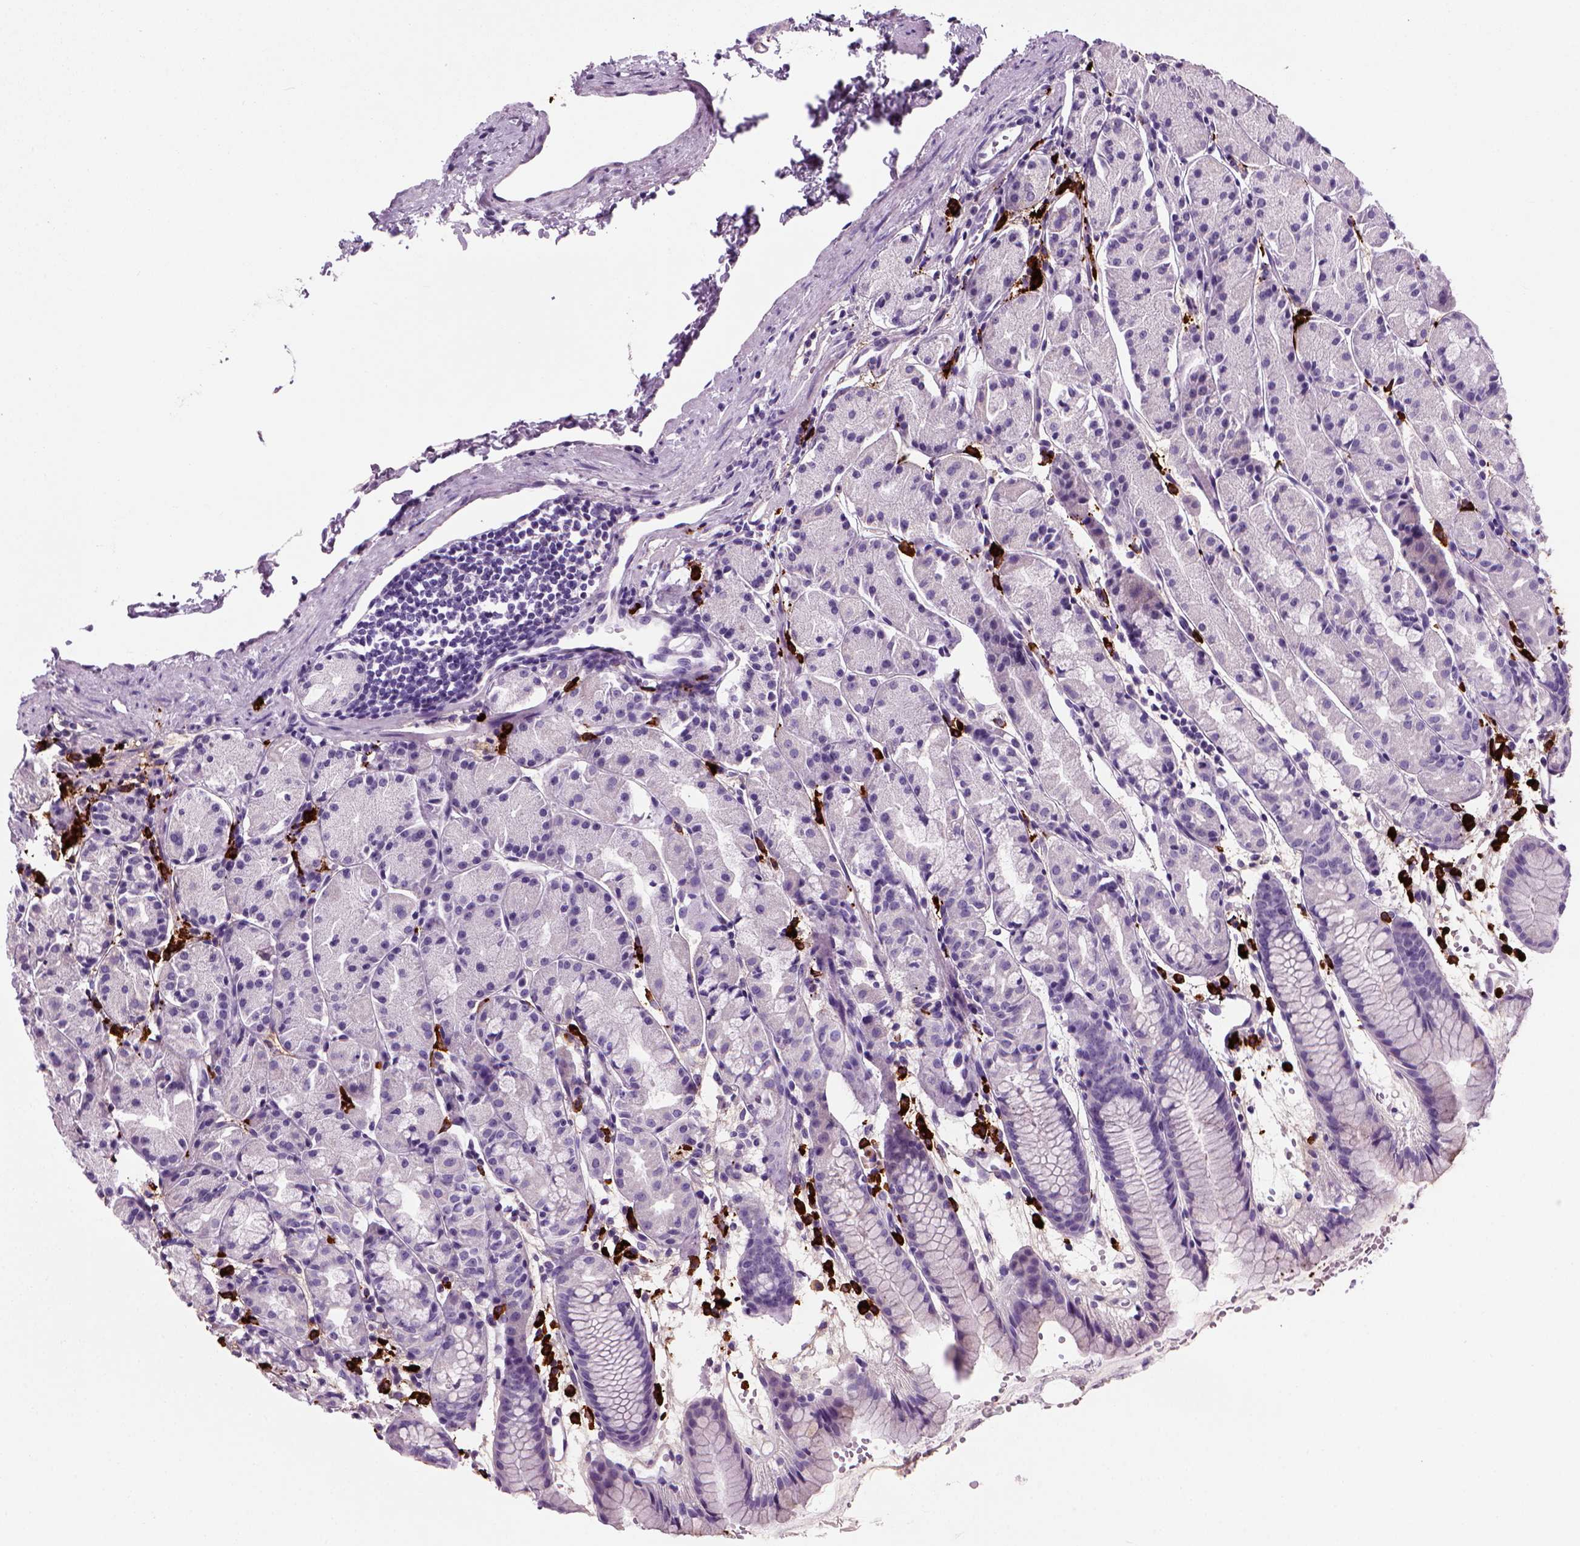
{"staining": {"intensity": "negative", "quantity": "none", "location": "none"}, "tissue": "stomach", "cell_type": "Glandular cells", "image_type": "normal", "snomed": [{"axis": "morphology", "description": "Normal tissue, NOS"}, {"axis": "topography", "description": "Stomach, upper"}], "caption": "An immunohistochemistry (IHC) image of benign stomach is shown. There is no staining in glandular cells of stomach.", "gene": "MZB1", "patient": {"sex": "male", "age": 47}}